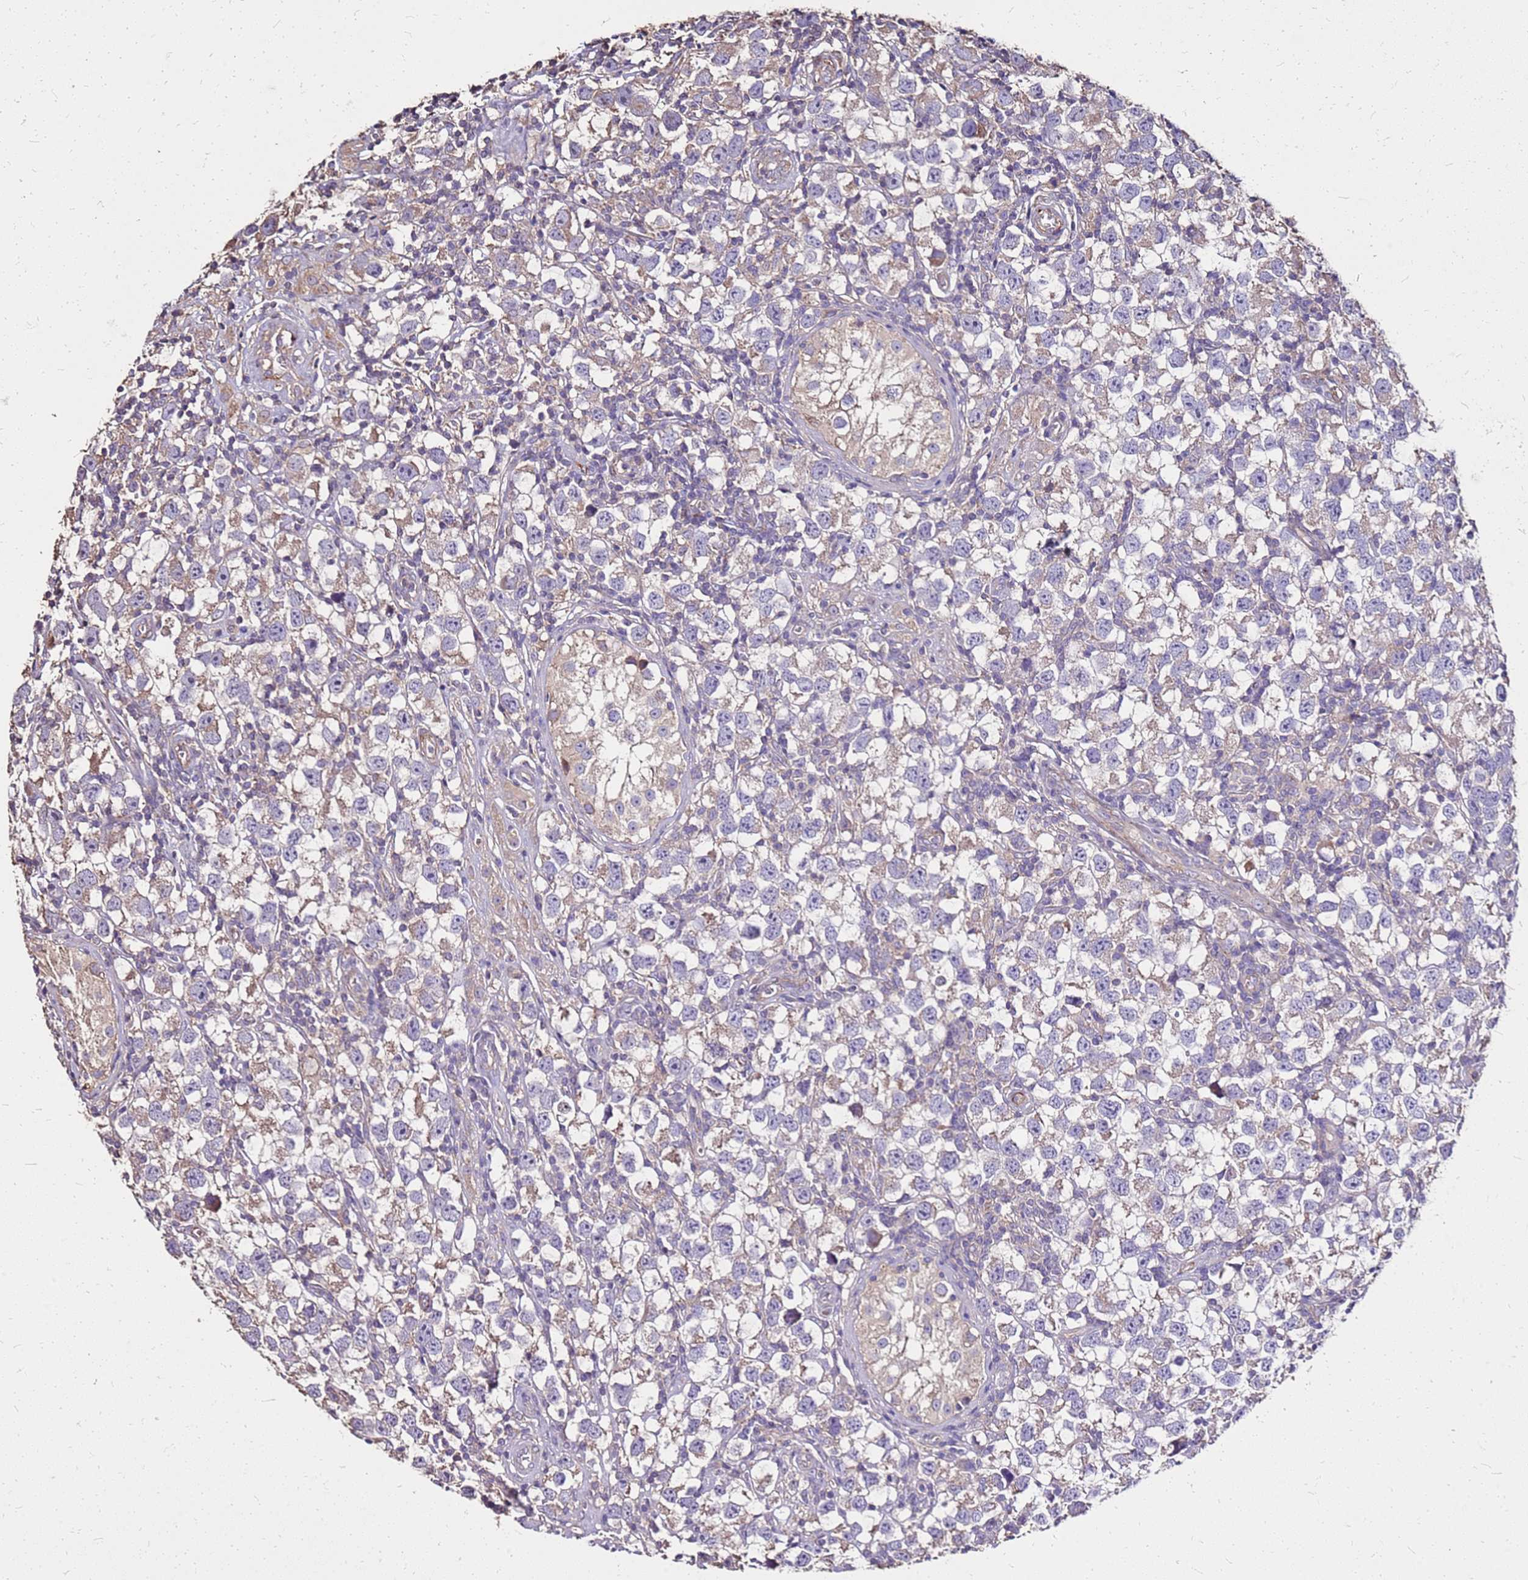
{"staining": {"intensity": "weak", "quantity": "25%-75%", "location": "cytoplasmic/membranous"}, "tissue": "testis cancer", "cell_type": "Tumor cells", "image_type": "cancer", "snomed": [{"axis": "morphology", "description": "Seminoma, NOS"}, {"axis": "morphology", "description": "Carcinoma, Embryonal, NOS"}, {"axis": "topography", "description": "Testis"}], "caption": "High-power microscopy captured an IHC micrograph of testis seminoma, revealing weak cytoplasmic/membranous positivity in about 25%-75% of tumor cells. (brown staining indicates protein expression, while blue staining denotes nuclei).", "gene": "EXD3", "patient": {"sex": "male", "age": 29}}